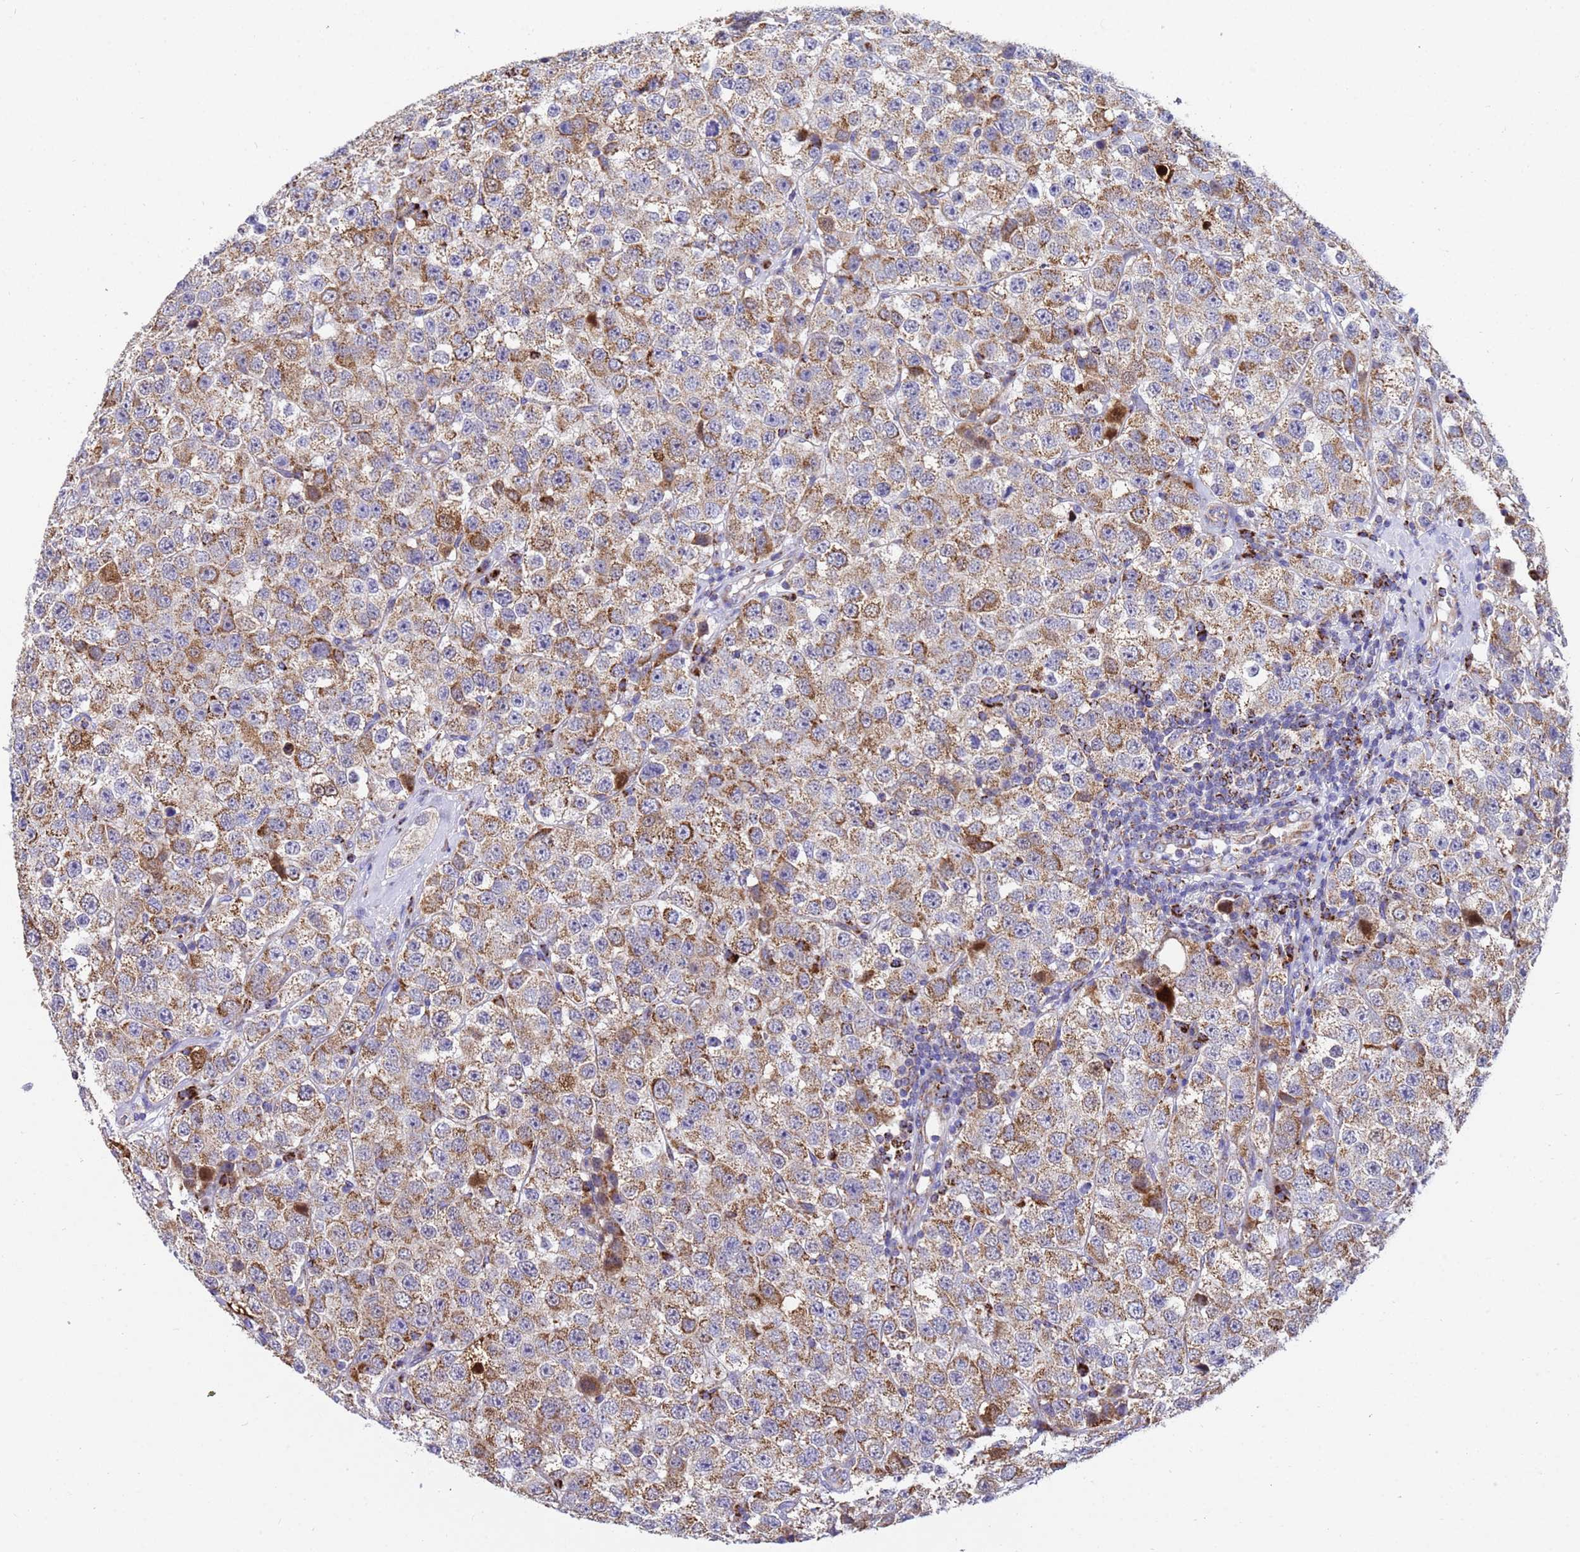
{"staining": {"intensity": "moderate", "quantity": "25%-75%", "location": "cytoplasmic/membranous"}, "tissue": "testis cancer", "cell_type": "Tumor cells", "image_type": "cancer", "snomed": [{"axis": "morphology", "description": "Seminoma, NOS"}, {"axis": "topography", "description": "Testis"}], "caption": "Testis cancer tissue demonstrates moderate cytoplasmic/membranous expression in about 25%-75% of tumor cells, visualized by immunohistochemistry. The protein is stained brown, and the nuclei are stained in blue (DAB (3,3'-diaminobenzidine) IHC with brightfield microscopy, high magnification).", "gene": "TUBGCP3", "patient": {"sex": "male", "age": 28}}